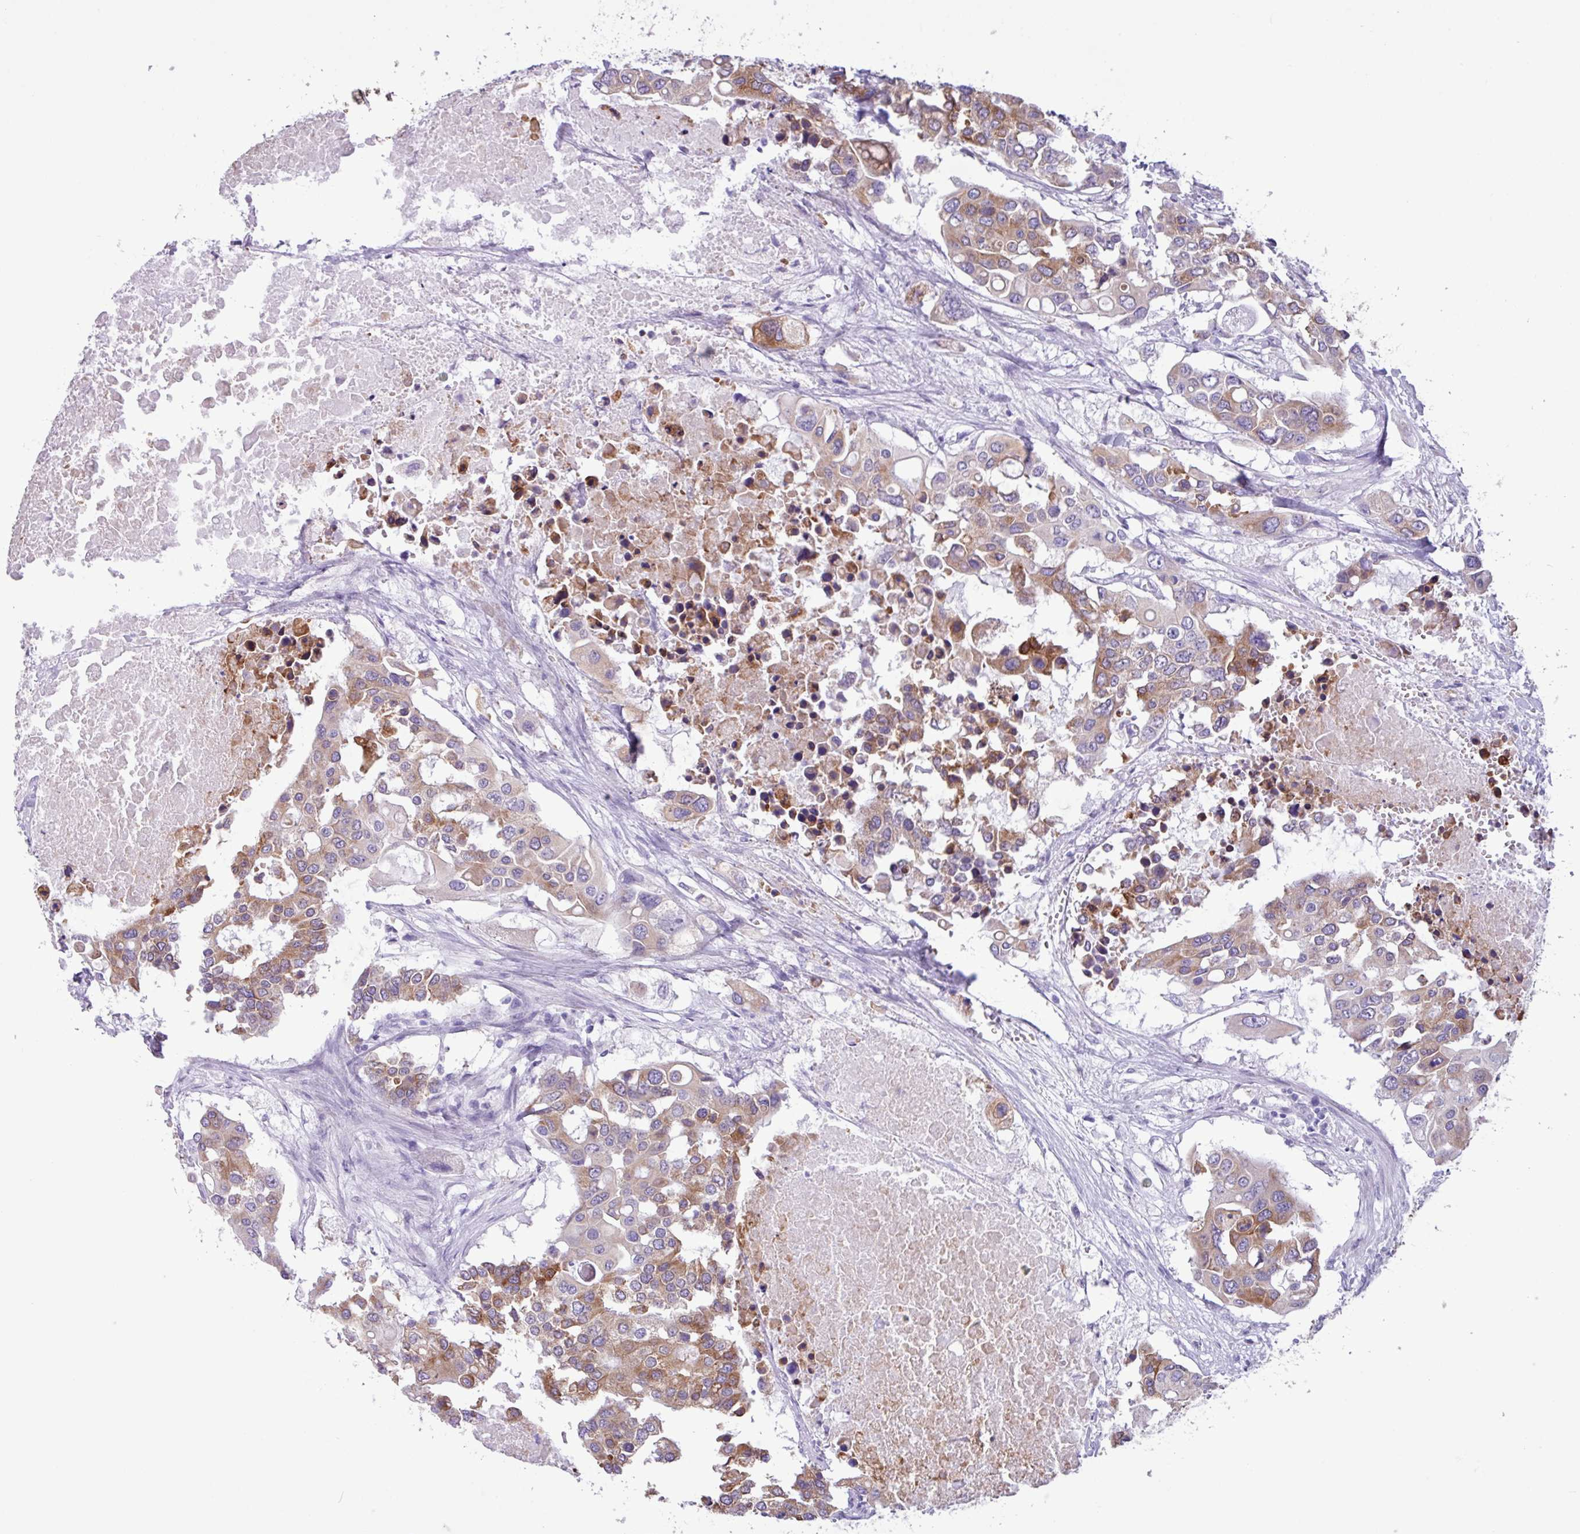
{"staining": {"intensity": "moderate", "quantity": ">75%", "location": "cytoplasmic/membranous"}, "tissue": "colorectal cancer", "cell_type": "Tumor cells", "image_type": "cancer", "snomed": [{"axis": "morphology", "description": "Adenocarcinoma, NOS"}, {"axis": "topography", "description": "Colon"}], "caption": "There is medium levels of moderate cytoplasmic/membranous positivity in tumor cells of colorectal cancer, as demonstrated by immunohistochemical staining (brown color).", "gene": "SLC38A1", "patient": {"sex": "male", "age": 77}}